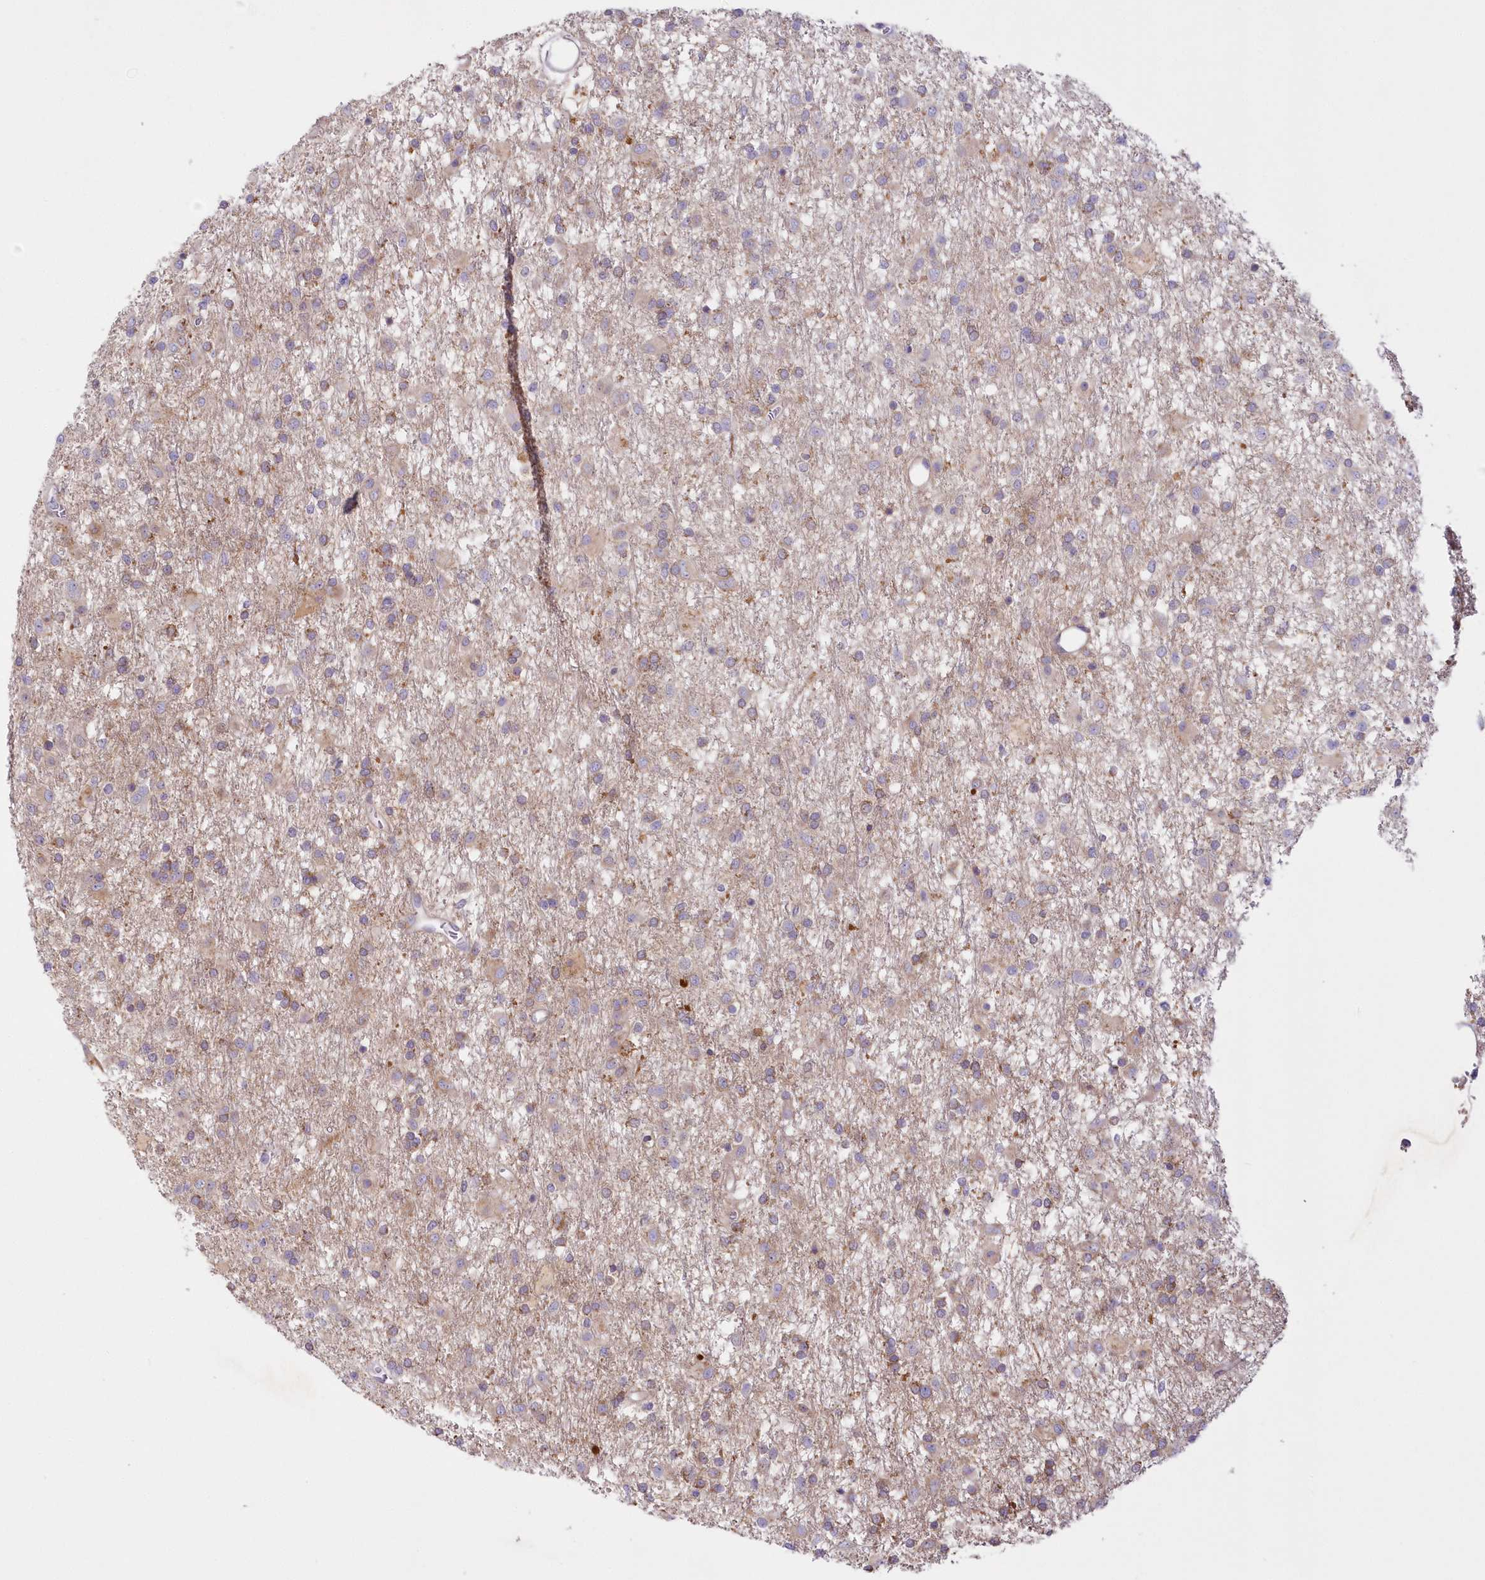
{"staining": {"intensity": "weak", "quantity": "<25%", "location": "cytoplasmic/membranous"}, "tissue": "glioma", "cell_type": "Tumor cells", "image_type": "cancer", "snomed": [{"axis": "morphology", "description": "Glioma, malignant, Low grade"}, {"axis": "topography", "description": "Brain"}], "caption": "This is a histopathology image of IHC staining of glioma, which shows no staining in tumor cells.", "gene": "ARFGEF3", "patient": {"sex": "male", "age": 65}}